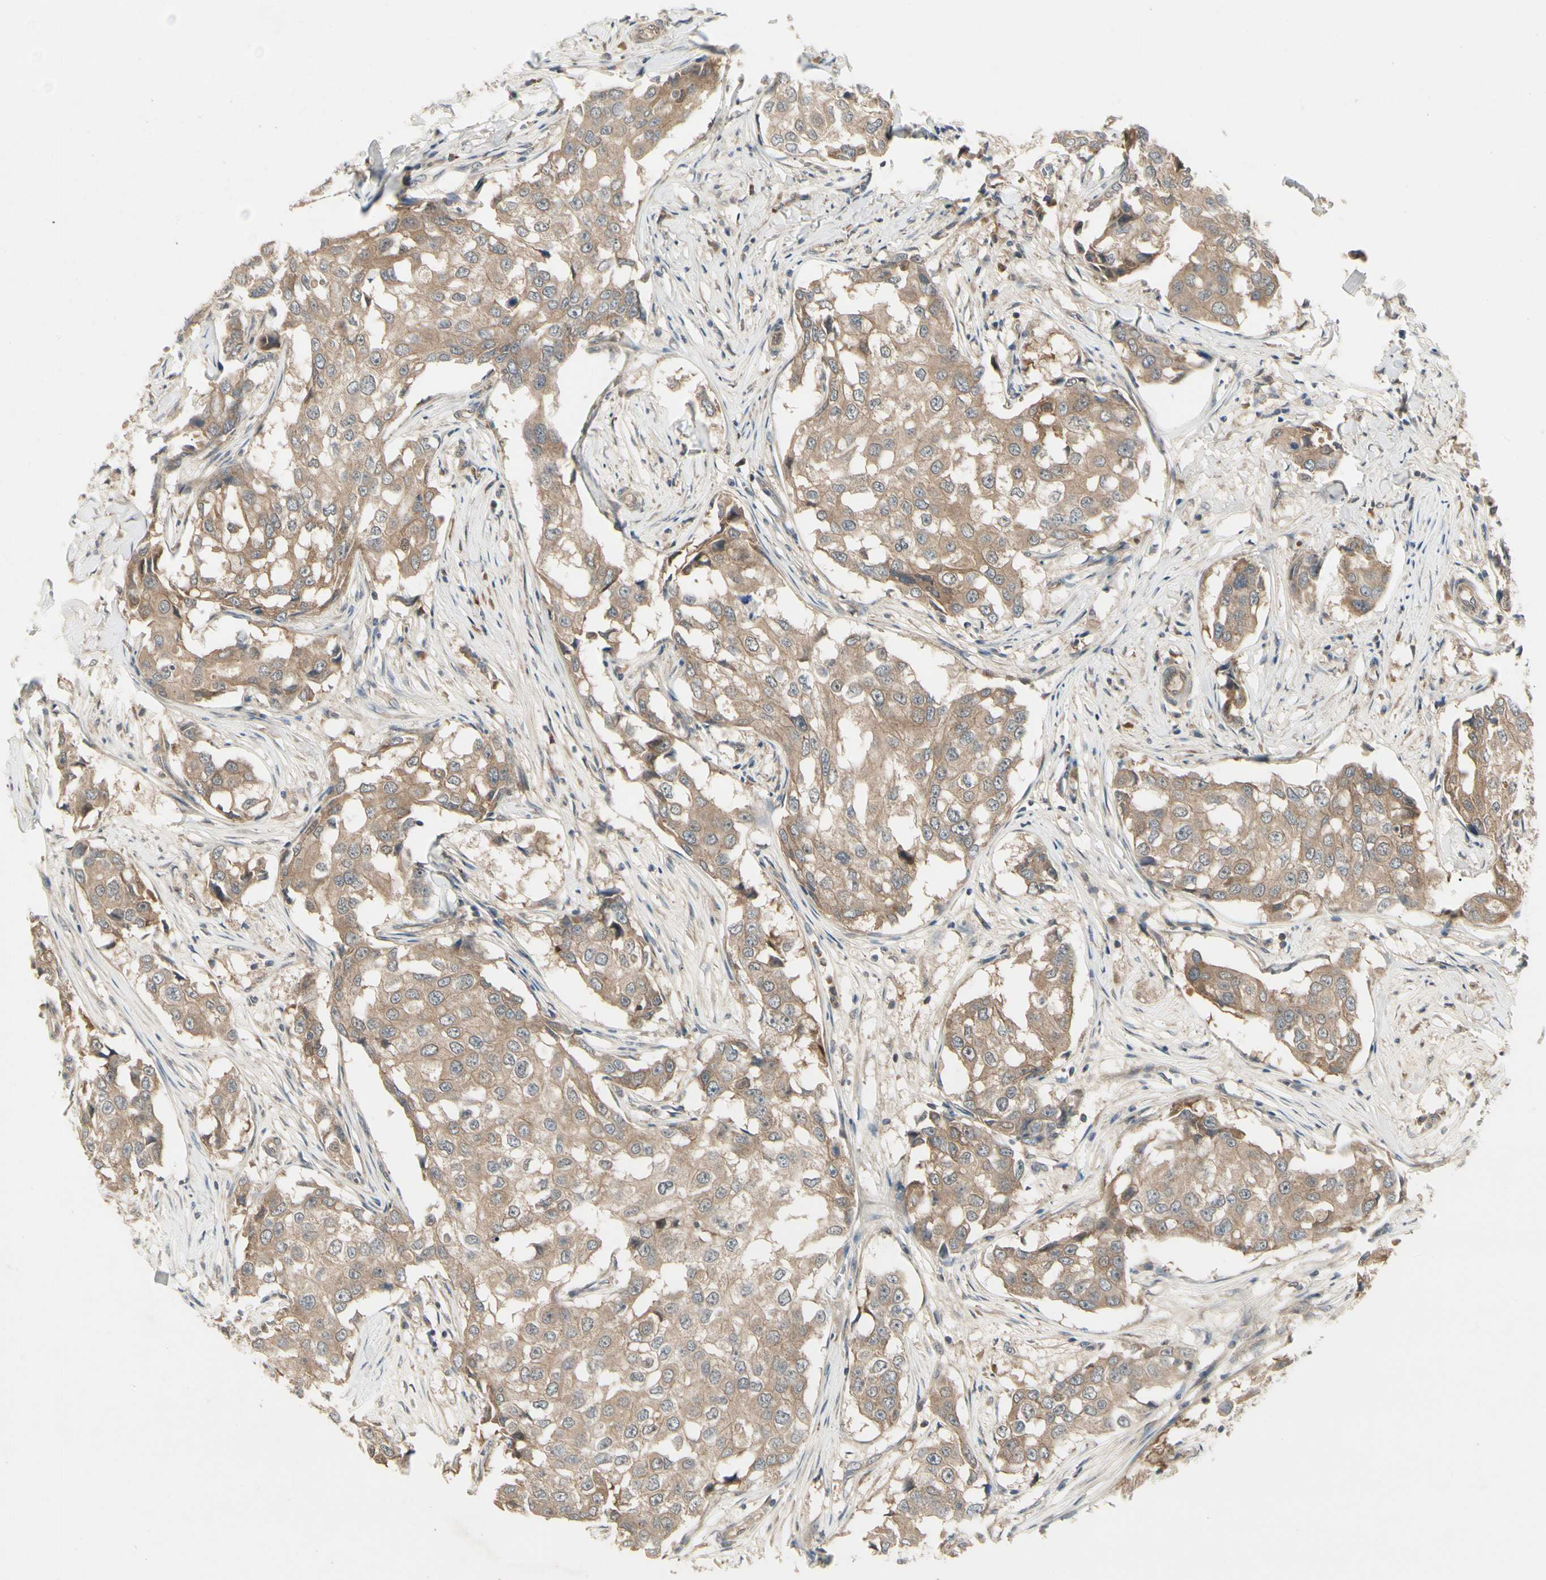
{"staining": {"intensity": "moderate", "quantity": ">75%", "location": "cytoplasmic/membranous"}, "tissue": "breast cancer", "cell_type": "Tumor cells", "image_type": "cancer", "snomed": [{"axis": "morphology", "description": "Duct carcinoma"}, {"axis": "topography", "description": "Breast"}], "caption": "A medium amount of moderate cytoplasmic/membranous positivity is present in approximately >75% of tumor cells in breast cancer (infiltrating ductal carcinoma) tissue.", "gene": "RNF14", "patient": {"sex": "female", "age": 27}}